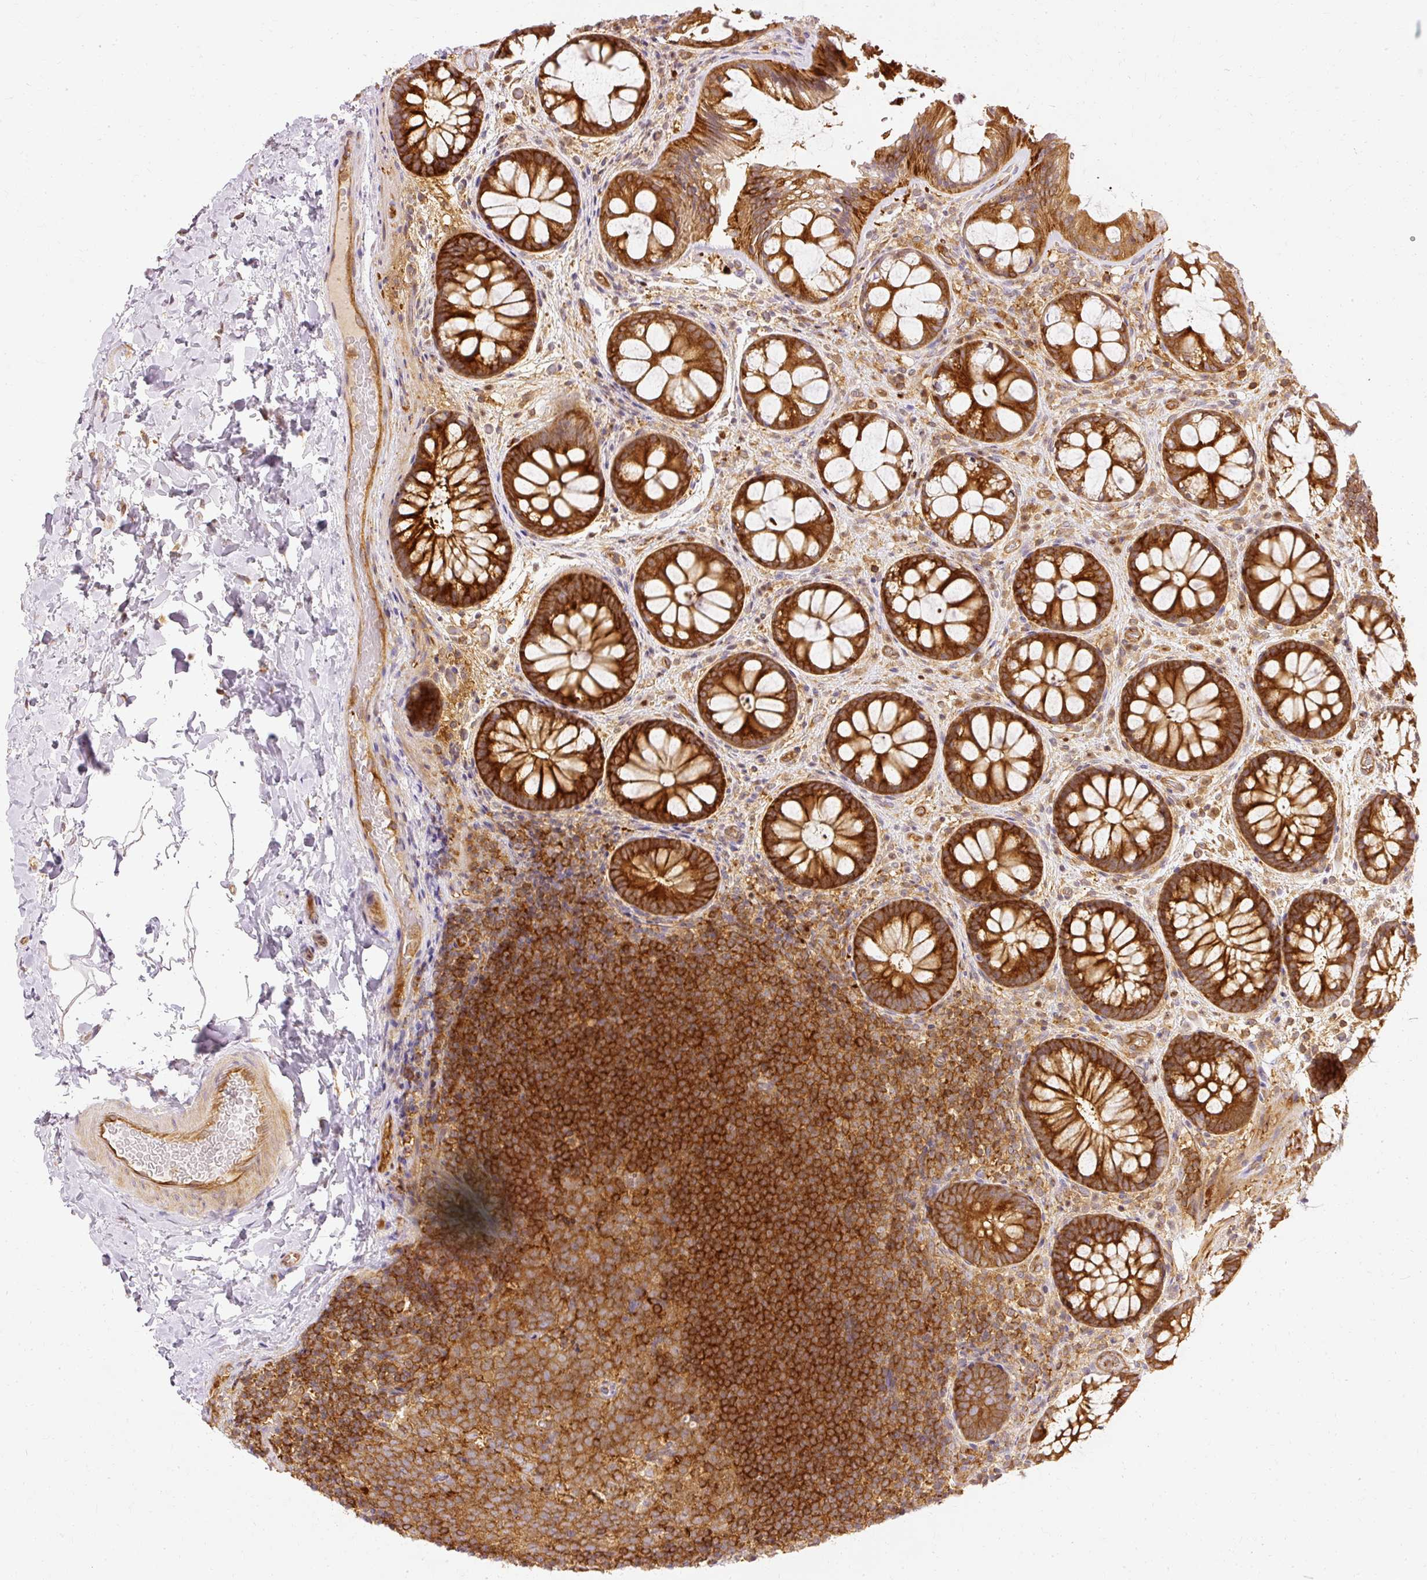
{"staining": {"intensity": "moderate", "quantity": ">75%", "location": "cytoplasmic/membranous"}, "tissue": "colon", "cell_type": "Endothelial cells", "image_type": "normal", "snomed": [{"axis": "morphology", "description": "Normal tissue, NOS"}, {"axis": "topography", "description": "Colon"}], "caption": "An image of human colon stained for a protein exhibits moderate cytoplasmic/membranous brown staining in endothelial cells. (DAB (3,3'-diaminobenzidine) IHC, brown staining for protein, blue staining for nuclei).", "gene": "ARMH3", "patient": {"sex": "male", "age": 46}}